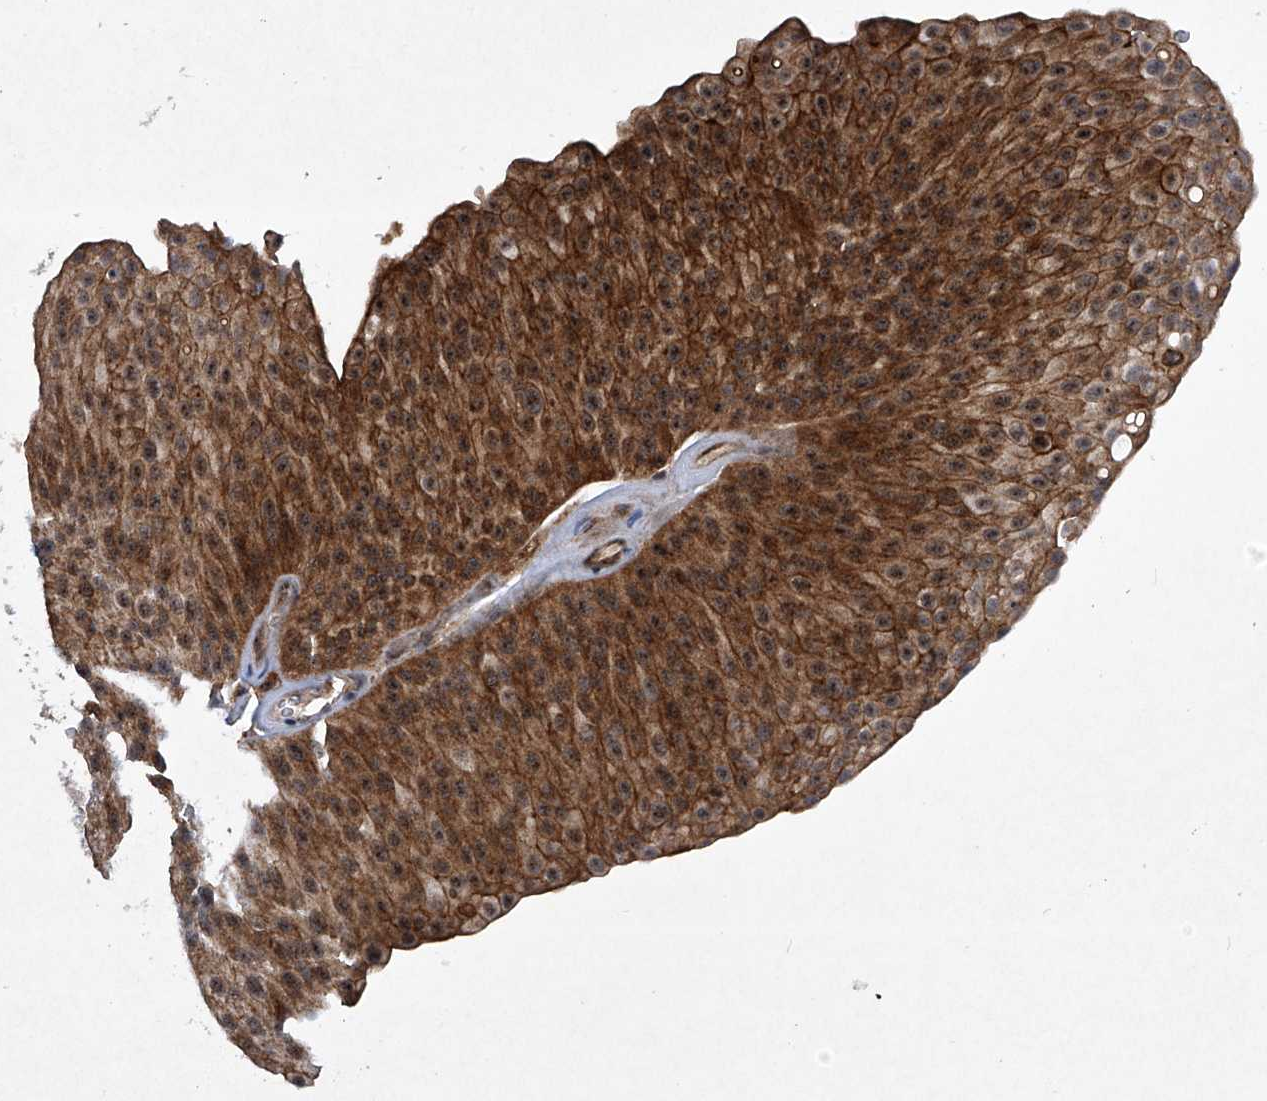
{"staining": {"intensity": "strong", "quantity": ">75%", "location": "cytoplasmic/membranous,nuclear"}, "tissue": "urothelial cancer", "cell_type": "Tumor cells", "image_type": "cancer", "snomed": [{"axis": "morphology", "description": "Urothelial carcinoma, Low grade"}, {"axis": "topography", "description": "Smooth muscle"}, {"axis": "topography", "description": "Urinary bladder"}], "caption": "Low-grade urothelial carcinoma stained for a protein (brown) exhibits strong cytoplasmic/membranous and nuclear positive positivity in approximately >75% of tumor cells.", "gene": "CISH", "patient": {"sex": "male", "age": 60}}